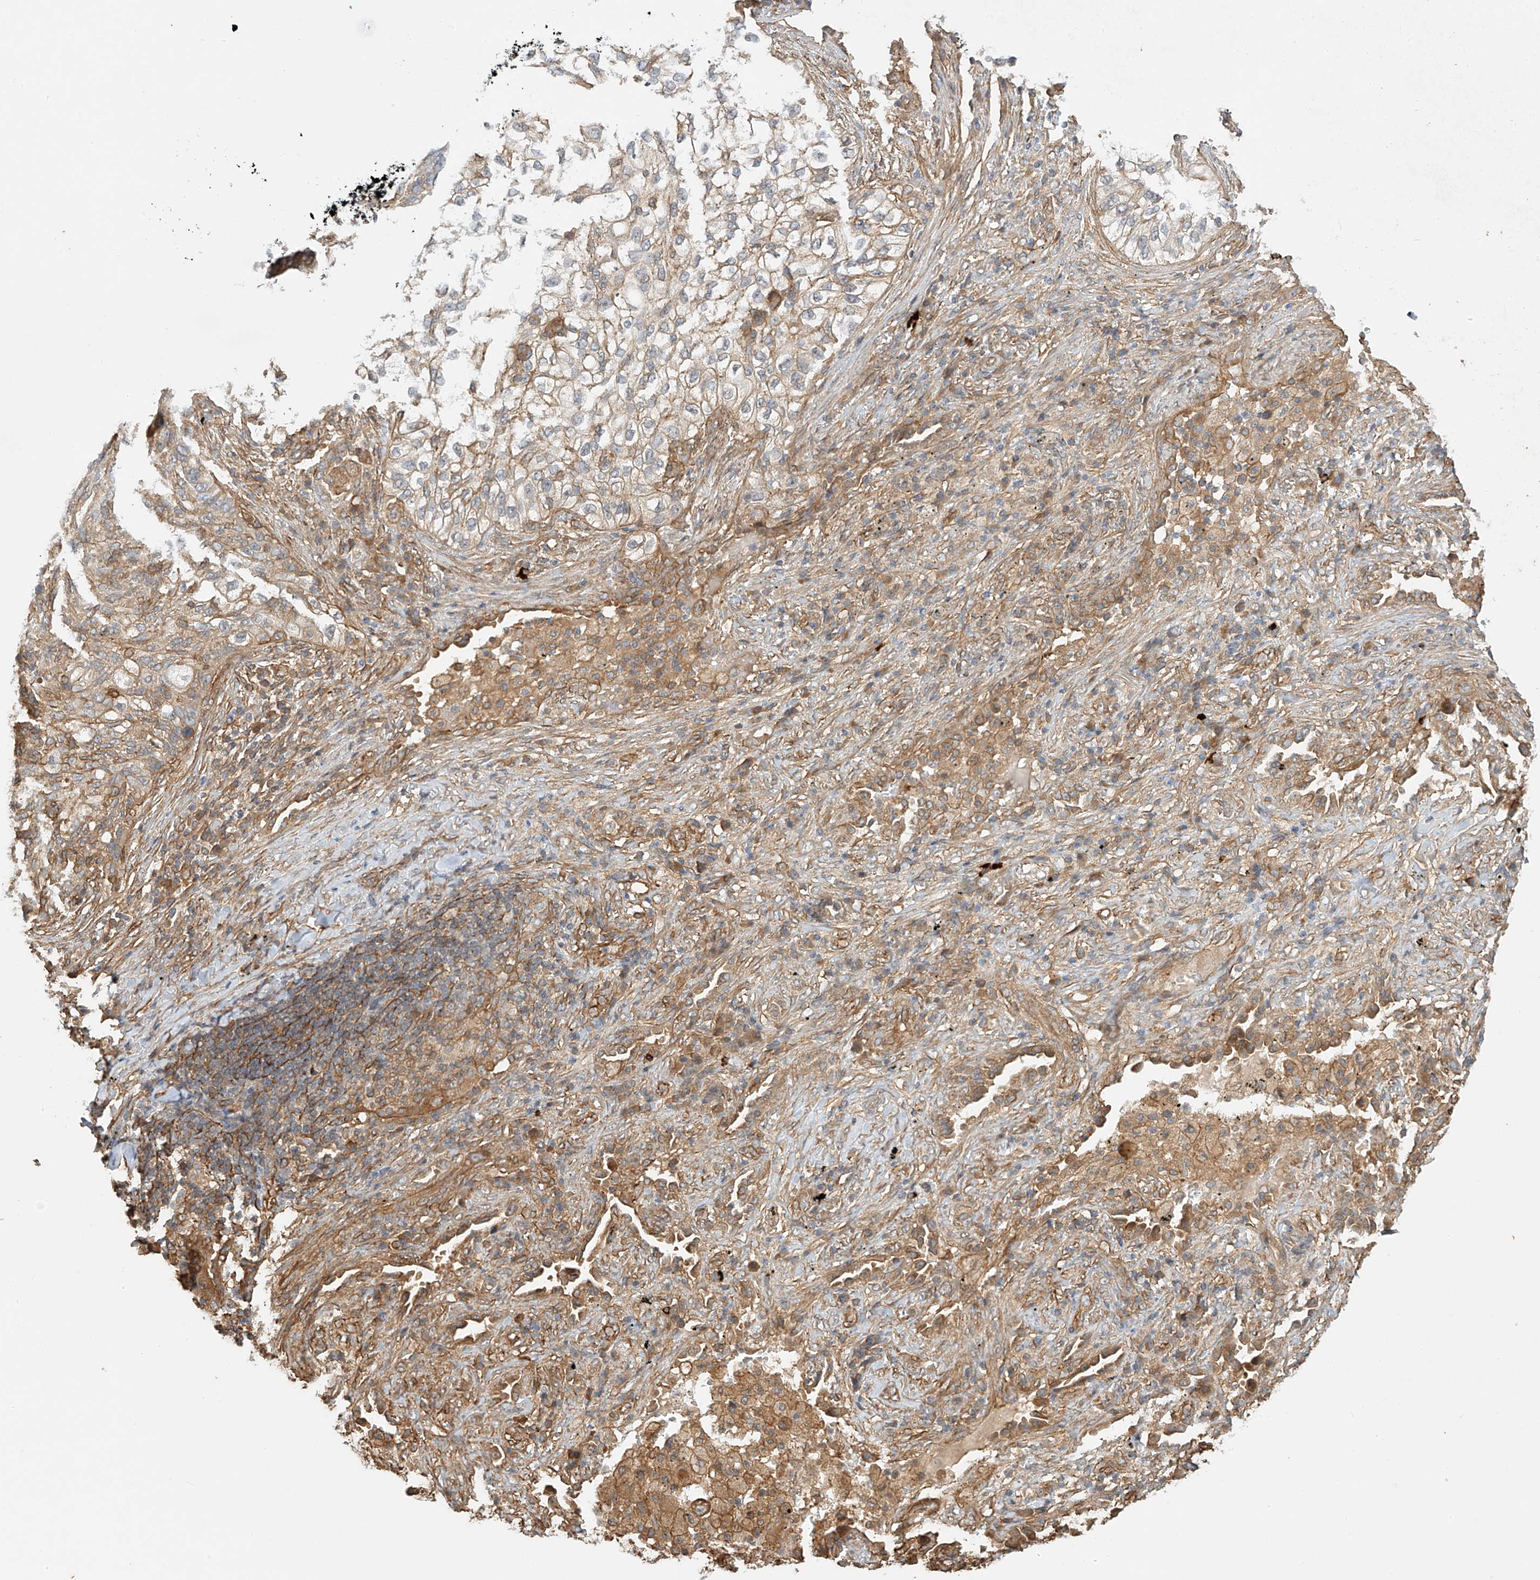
{"staining": {"intensity": "weak", "quantity": "25%-75%", "location": "cytoplasmic/membranous"}, "tissue": "lung cancer", "cell_type": "Tumor cells", "image_type": "cancer", "snomed": [{"axis": "morphology", "description": "Squamous cell carcinoma, NOS"}, {"axis": "topography", "description": "Lung"}], "caption": "A micrograph showing weak cytoplasmic/membranous staining in about 25%-75% of tumor cells in lung squamous cell carcinoma, as visualized by brown immunohistochemical staining.", "gene": "CSMD3", "patient": {"sex": "female", "age": 63}}